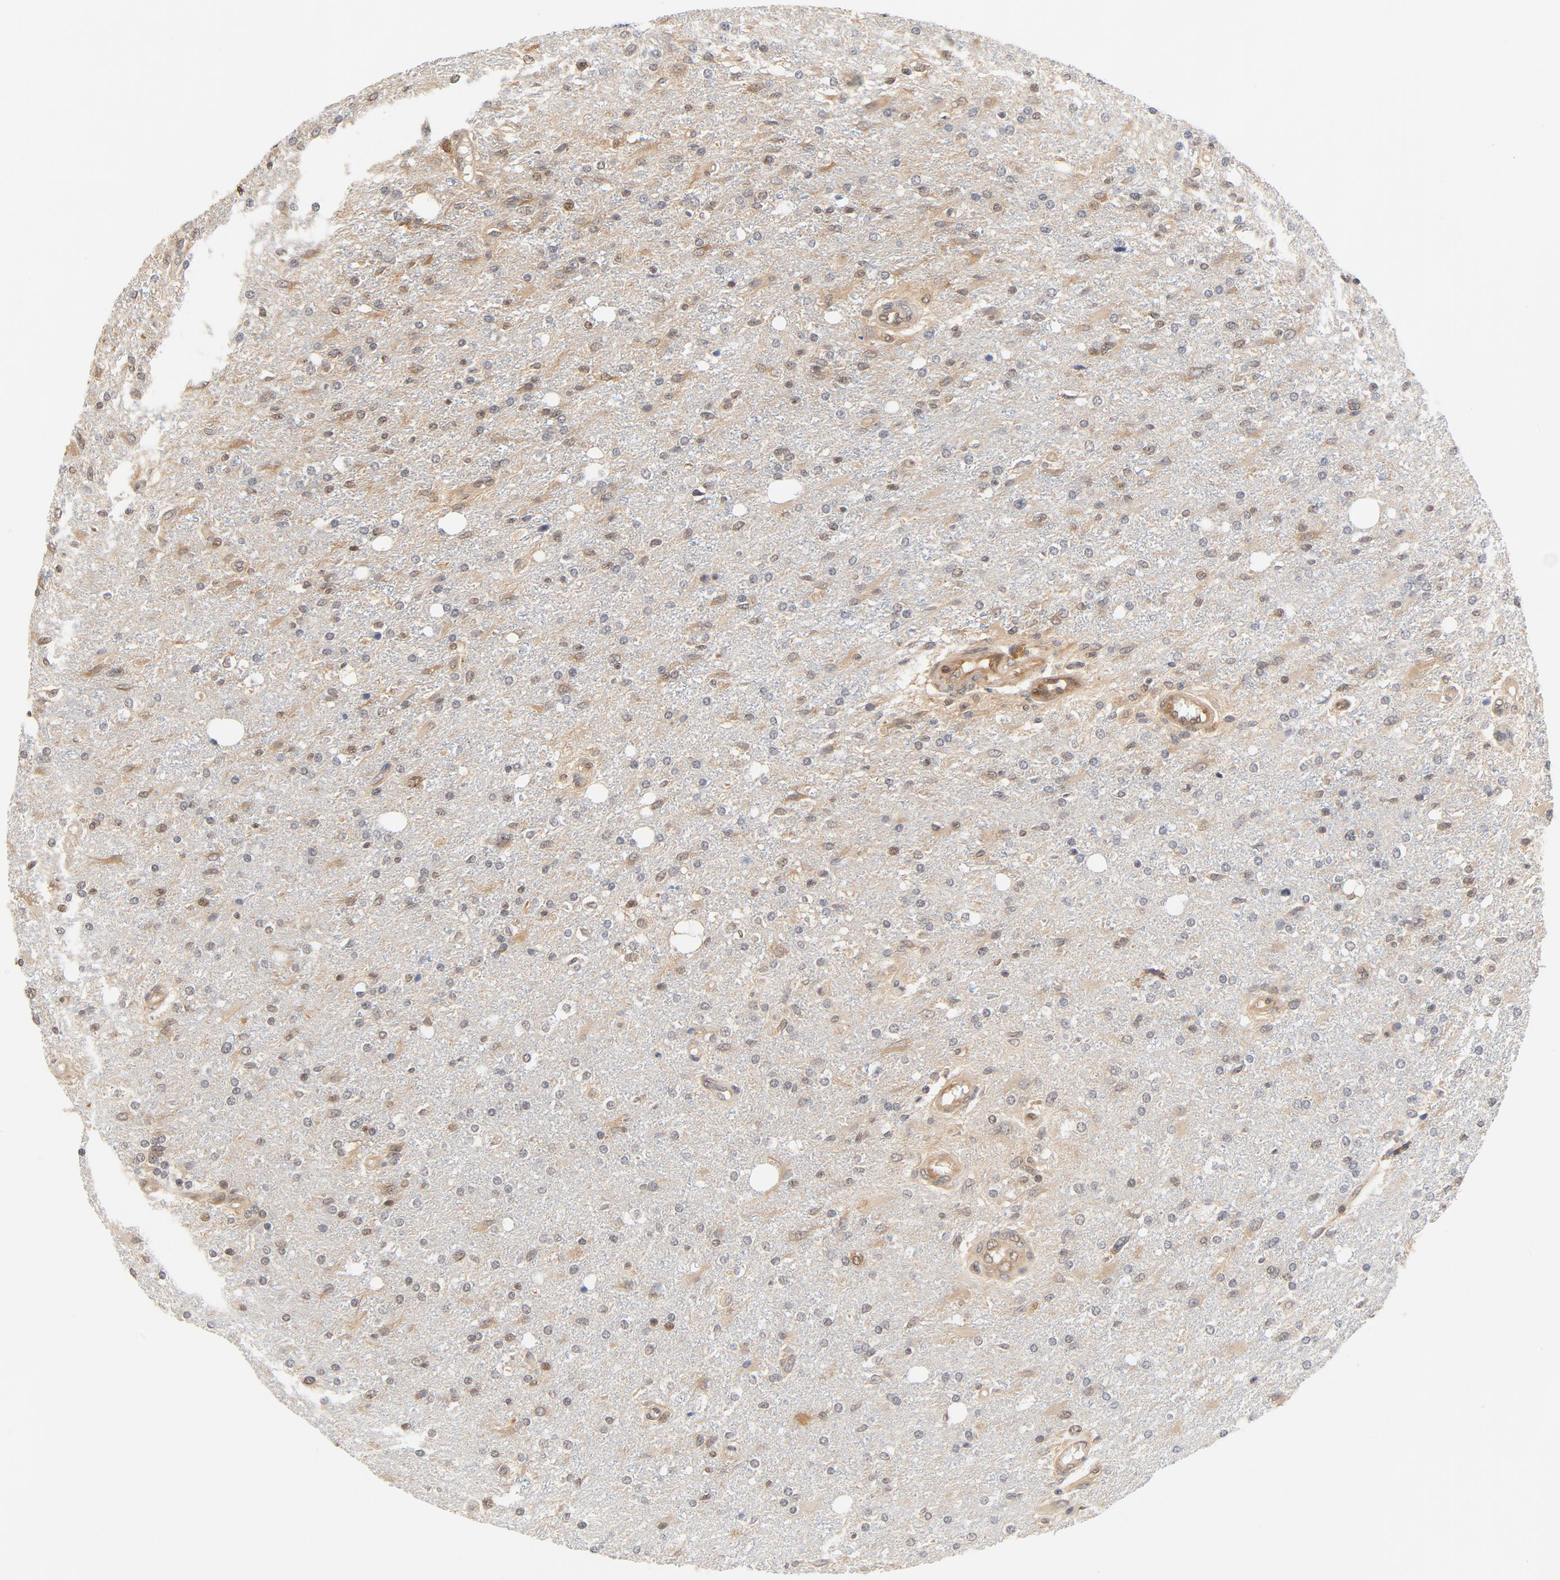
{"staining": {"intensity": "moderate", "quantity": ">75%", "location": "cytoplasmic/membranous,nuclear"}, "tissue": "glioma", "cell_type": "Tumor cells", "image_type": "cancer", "snomed": [{"axis": "morphology", "description": "Glioma, malignant, High grade"}, {"axis": "topography", "description": "Cerebral cortex"}], "caption": "Glioma stained with a brown dye reveals moderate cytoplasmic/membranous and nuclear positive positivity in about >75% of tumor cells.", "gene": "EIF4E", "patient": {"sex": "male", "age": 76}}